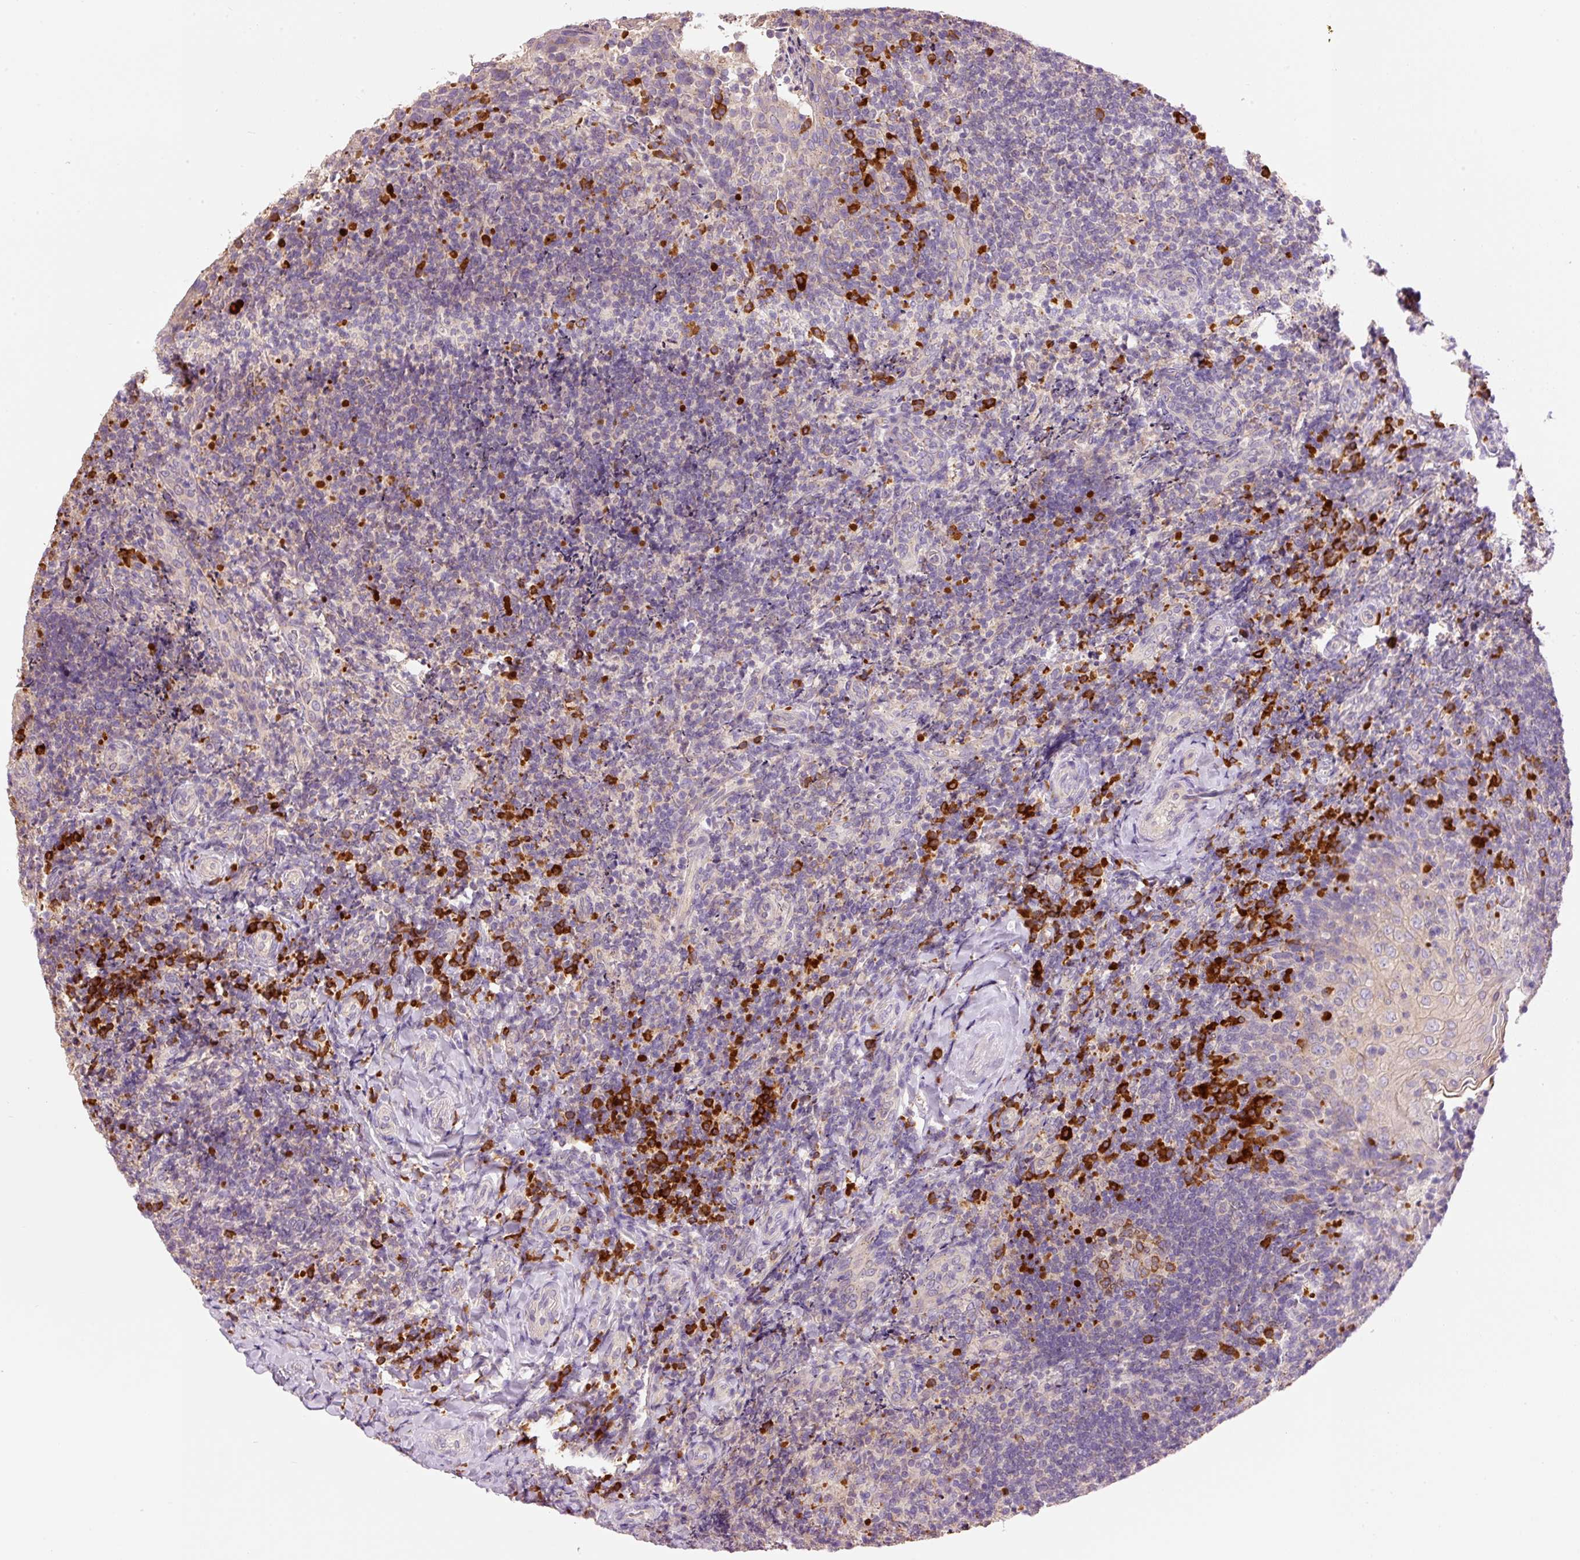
{"staining": {"intensity": "strong", "quantity": "<25%", "location": "cytoplasmic/membranous"}, "tissue": "tonsil", "cell_type": "Germinal center cells", "image_type": "normal", "snomed": [{"axis": "morphology", "description": "Normal tissue, NOS"}, {"axis": "topography", "description": "Tonsil"}], "caption": "This micrograph exhibits immunohistochemistry staining of normal tonsil, with medium strong cytoplasmic/membranous staining in approximately <25% of germinal center cells.", "gene": "PNPLA5", "patient": {"sex": "female", "age": 10}}